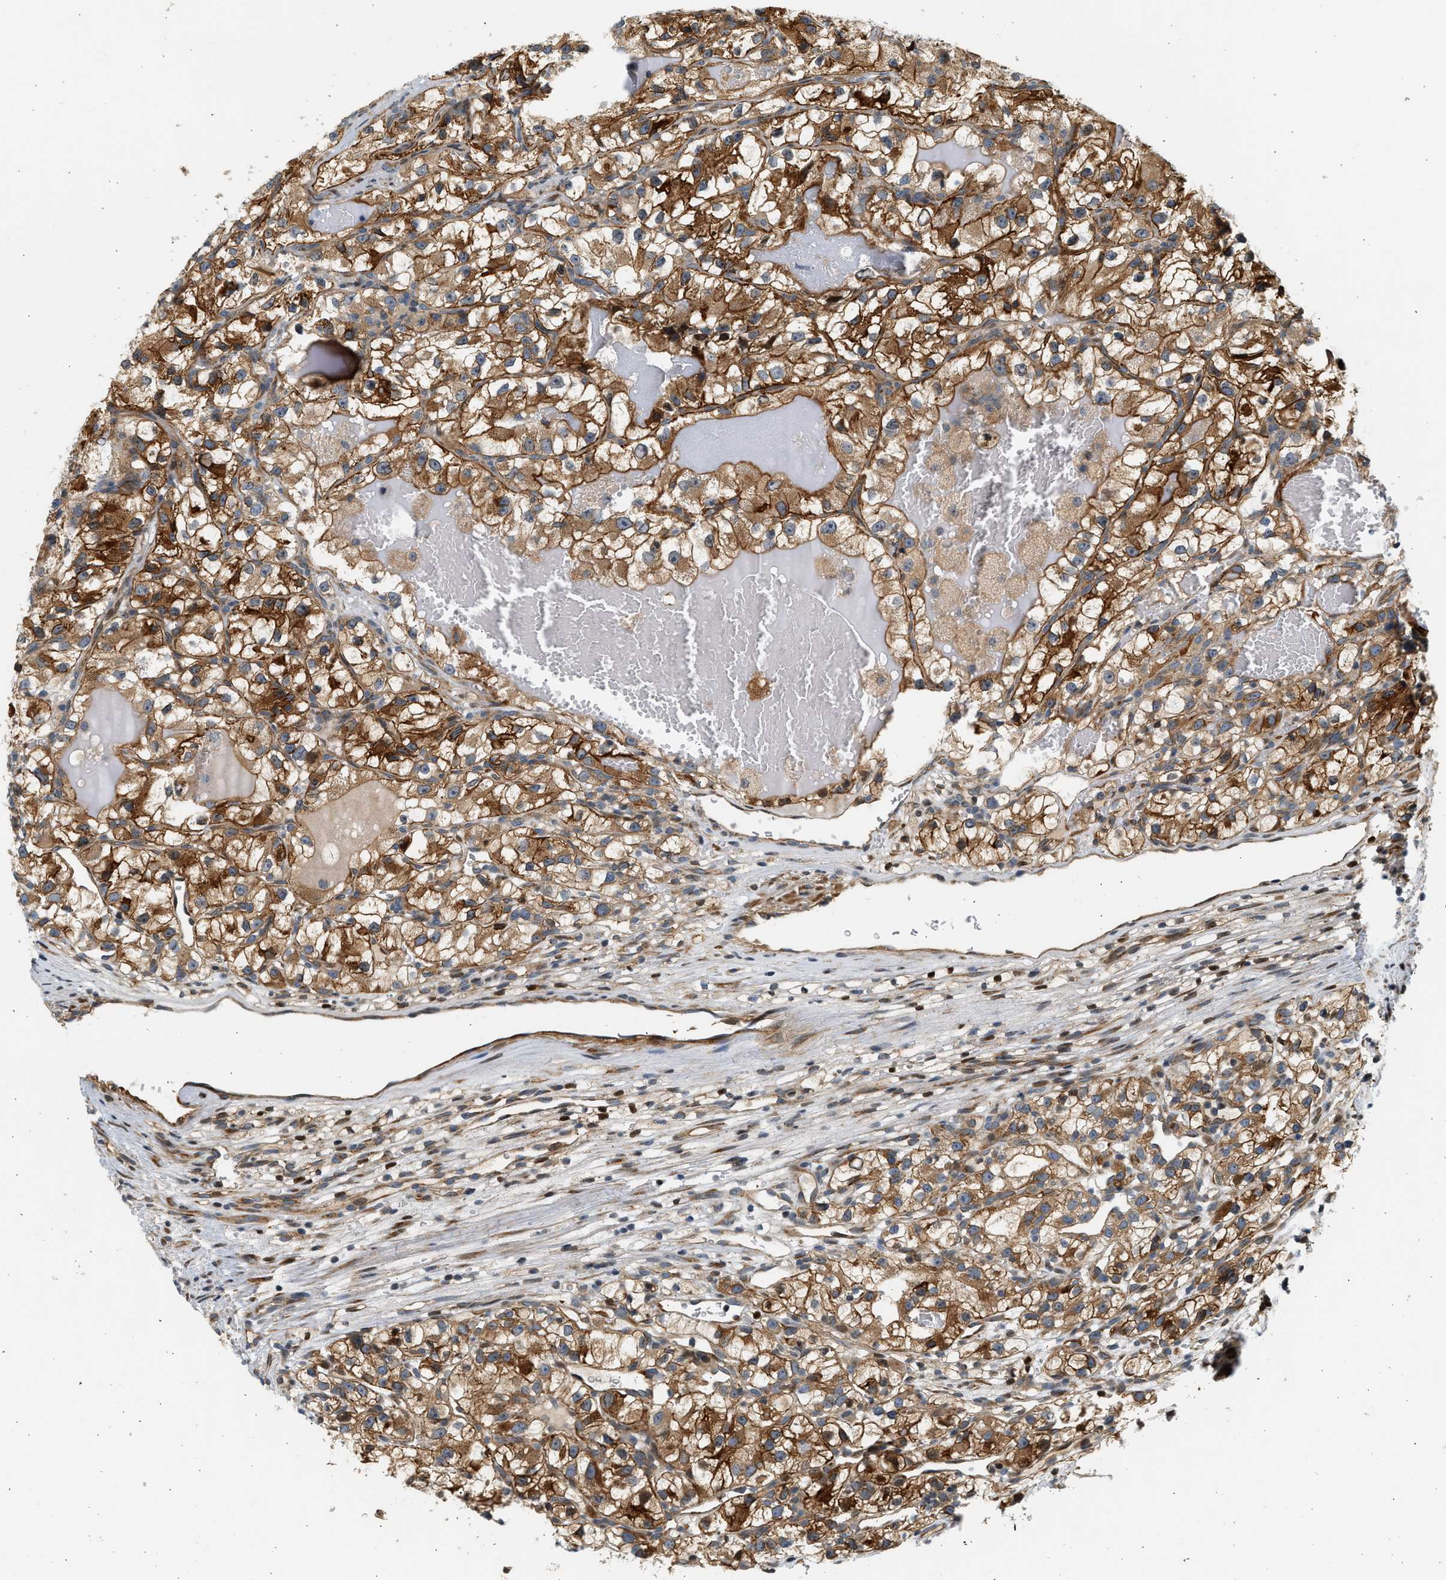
{"staining": {"intensity": "strong", "quantity": ">75%", "location": "cytoplasmic/membranous"}, "tissue": "renal cancer", "cell_type": "Tumor cells", "image_type": "cancer", "snomed": [{"axis": "morphology", "description": "Adenocarcinoma, NOS"}, {"axis": "topography", "description": "Kidney"}], "caption": "The photomicrograph displays staining of renal cancer, revealing strong cytoplasmic/membranous protein positivity (brown color) within tumor cells. Using DAB (brown) and hematoxylin (blue) stains, captured at high magnification using brightfield microscopy.", "gene": "NRSN2", "patient": {"sex": "female", "age": 57}}